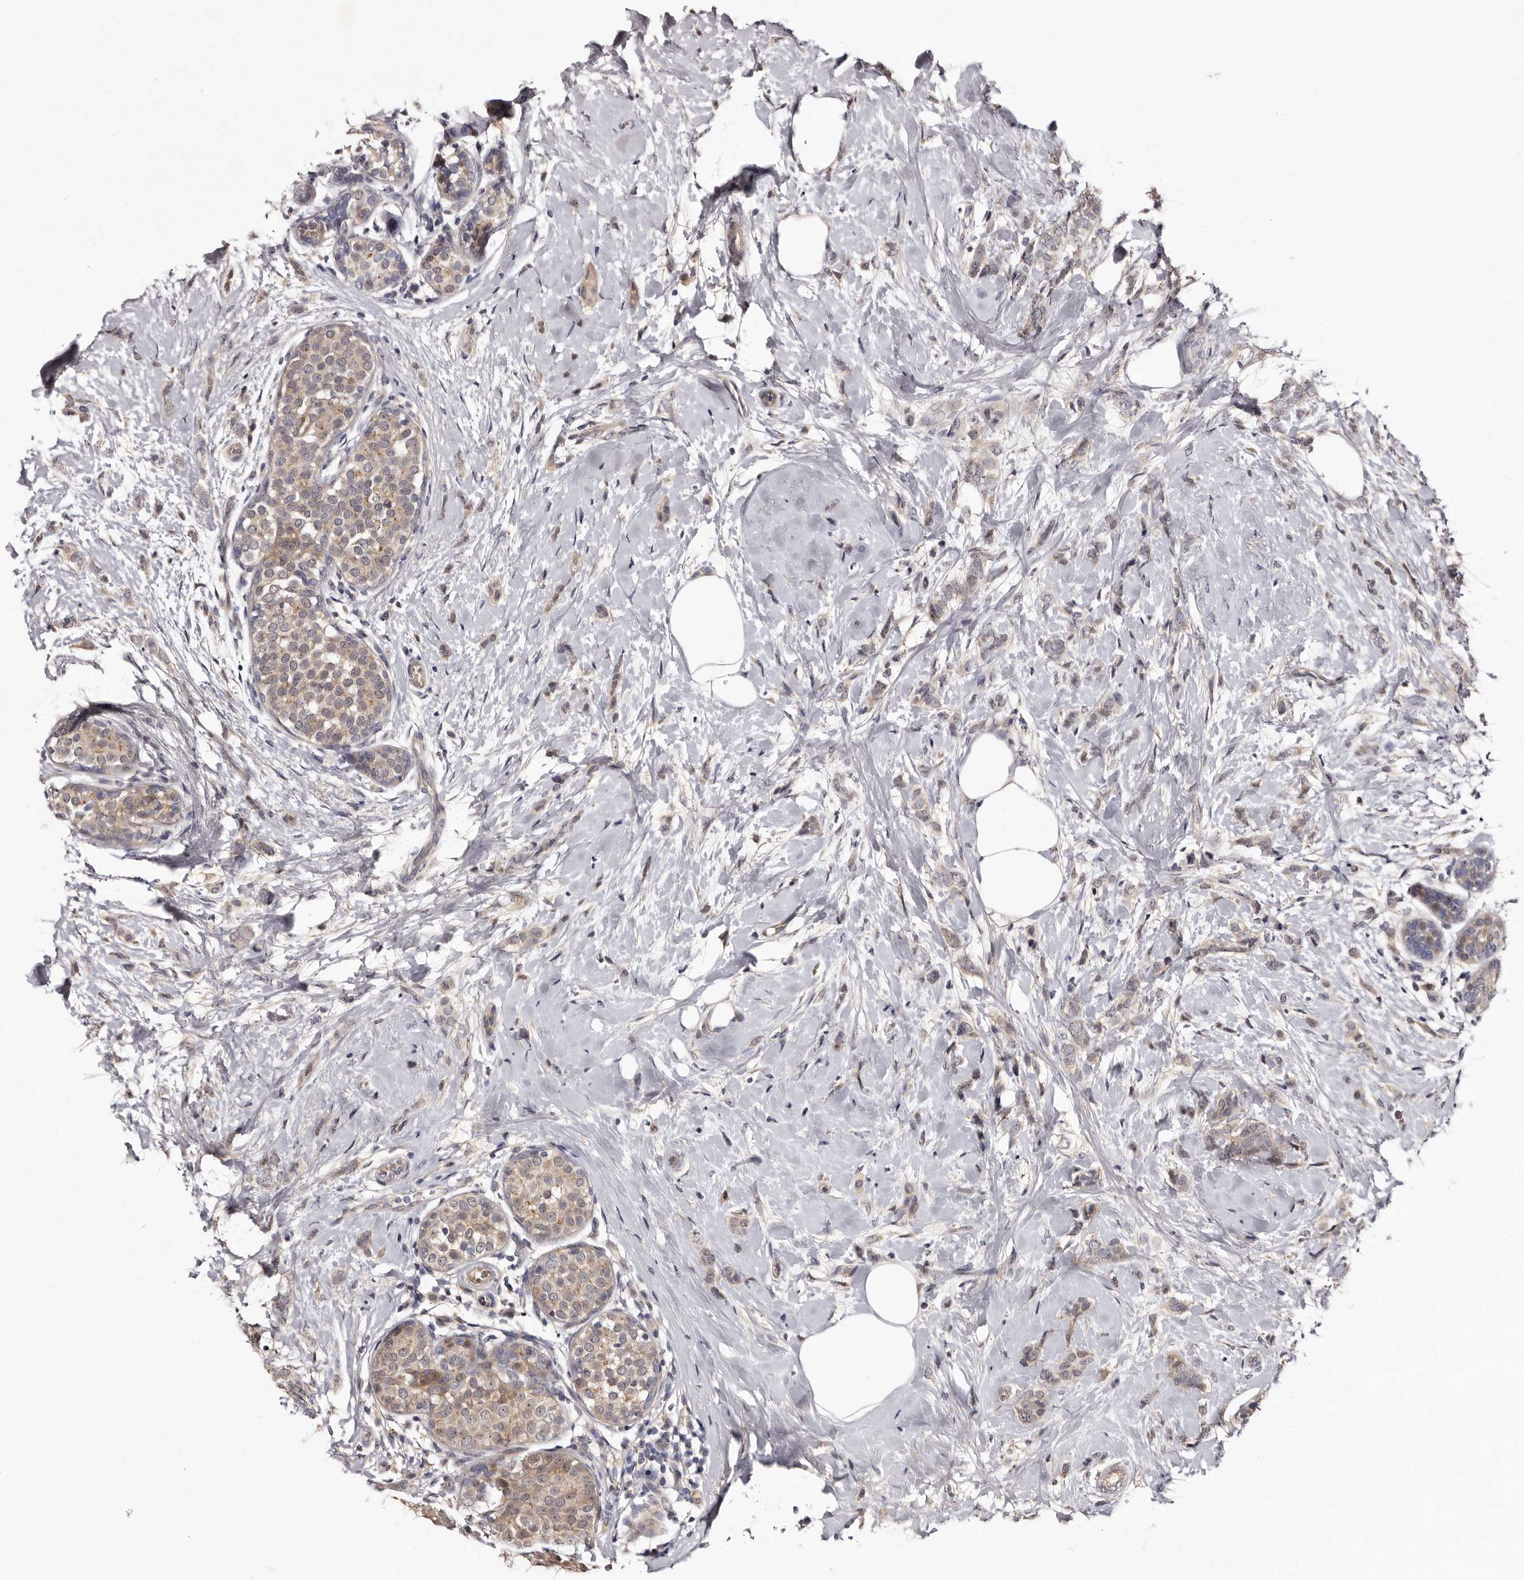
{"staining": {"intensity": "weak", "quantity": ">75%", "location": "cytoplasmic/membranous"}, "tissue": "breast cancer", "cell_type": "Tumor cells", "image_type": "cancer", "snomed": [{"axis": "morphology", "description": "Lobular carcinoma, in situ"}, {"axis": "morphology", "description": "Lobular carcinoma"}, {"axis": "topography", "description": "Breast"}], "caption": "A micrograph of human breast cancer stained for a protein exhibits weak cytoplasmic/membranous brown staining in tumor cells.", "gene": "LANCL2", "patient": {"sex": "female", "age": 41}}